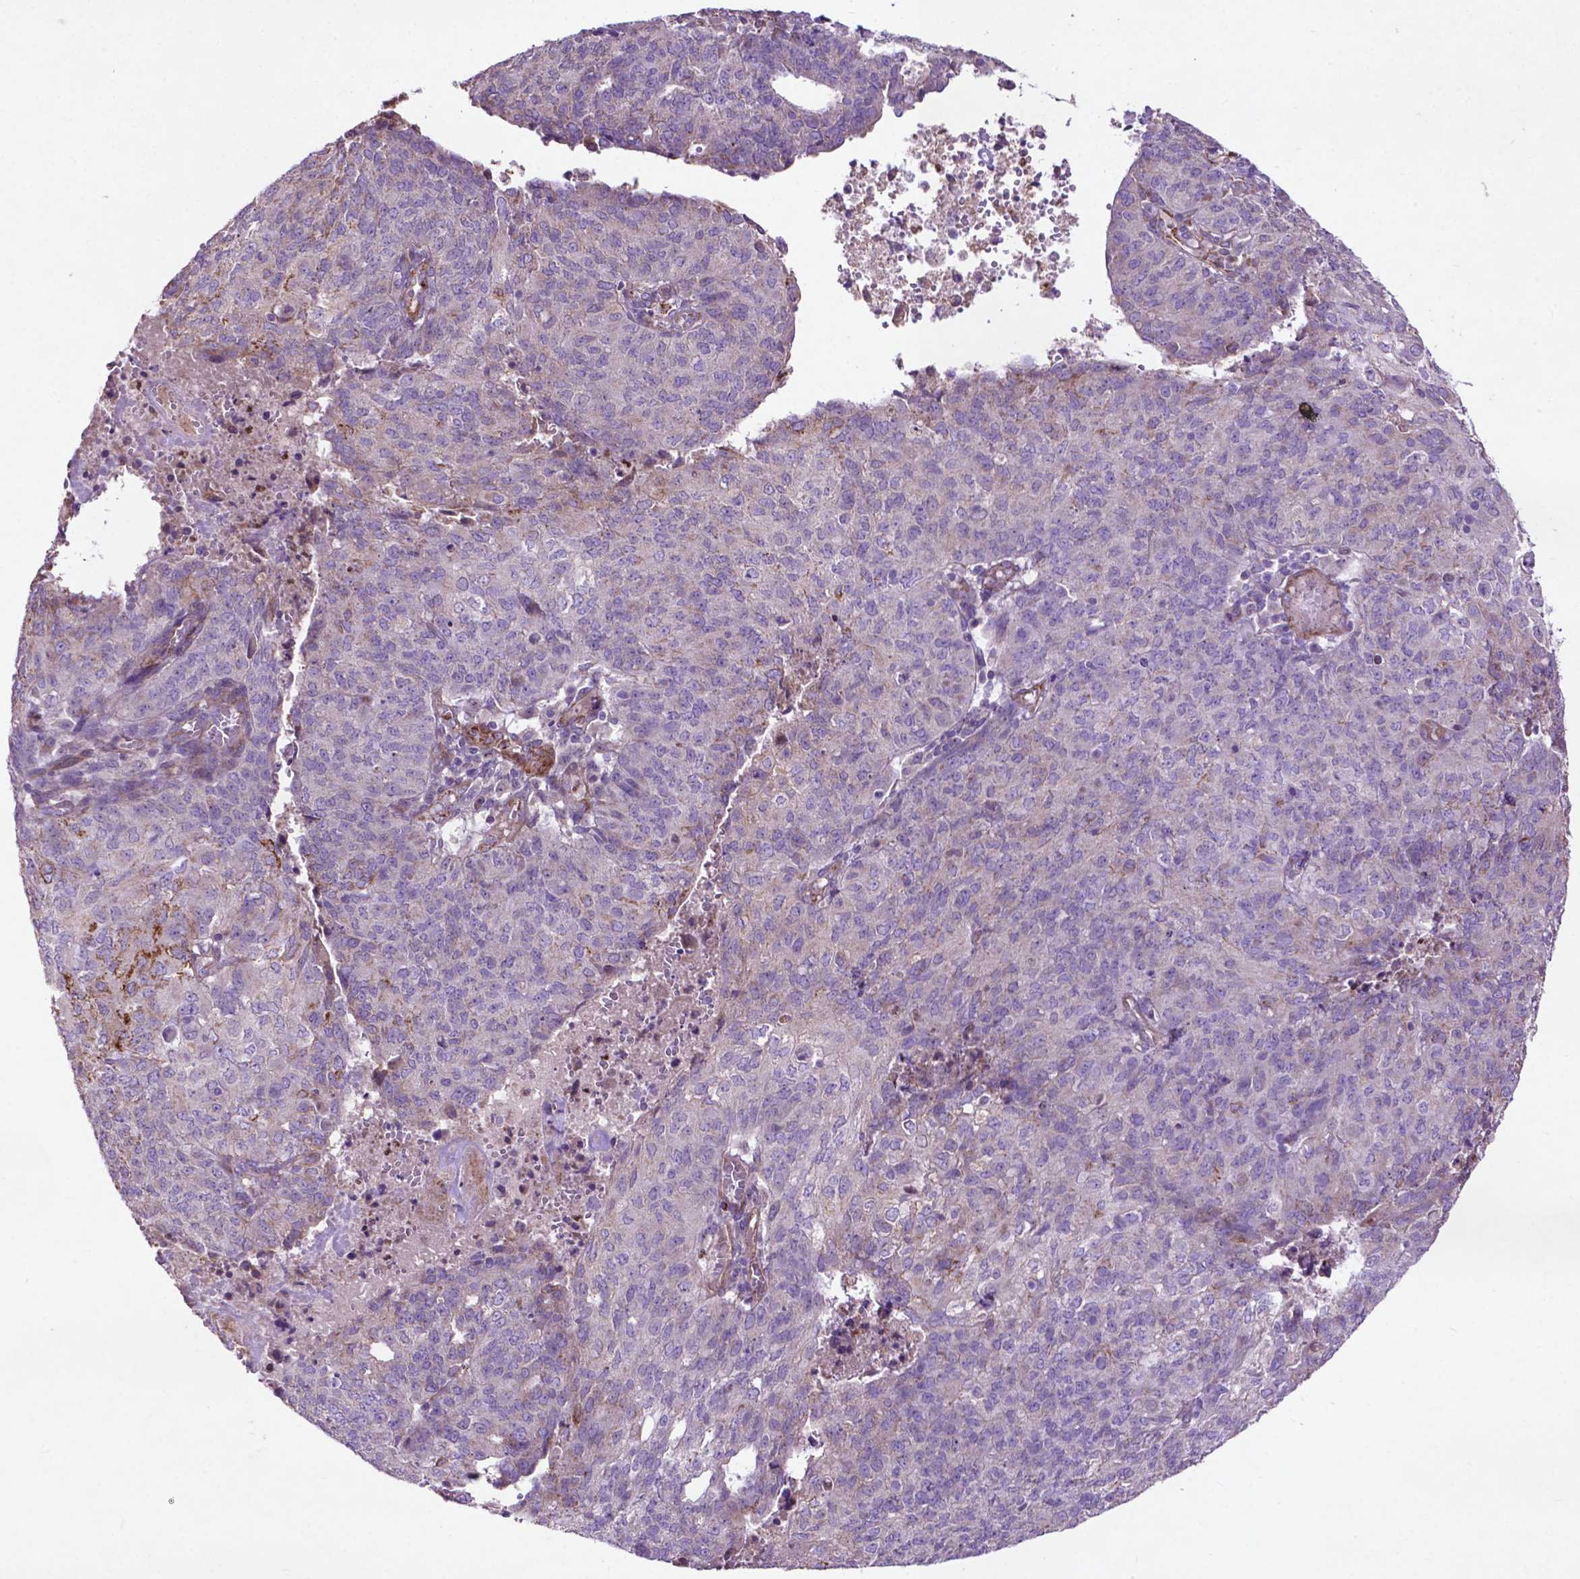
{"staining": {"intensity": "negative", "quantity": "none", "location": "none"}, "tissue": "endometrial cancer", "cell_type": "Tumor cells", "image_type": "cancer", "snomed": [{"axis": "morphology", "description": "Adenocarcinoma, NOS"}, {"axis": "topography", "description": "Endometrium"}], "caption": "Tumor cells are negative for brown protein staining in endometrial adenocarcinoma.", "gene": "THEGL", "patient": {"sex": "female", "age": 82}}